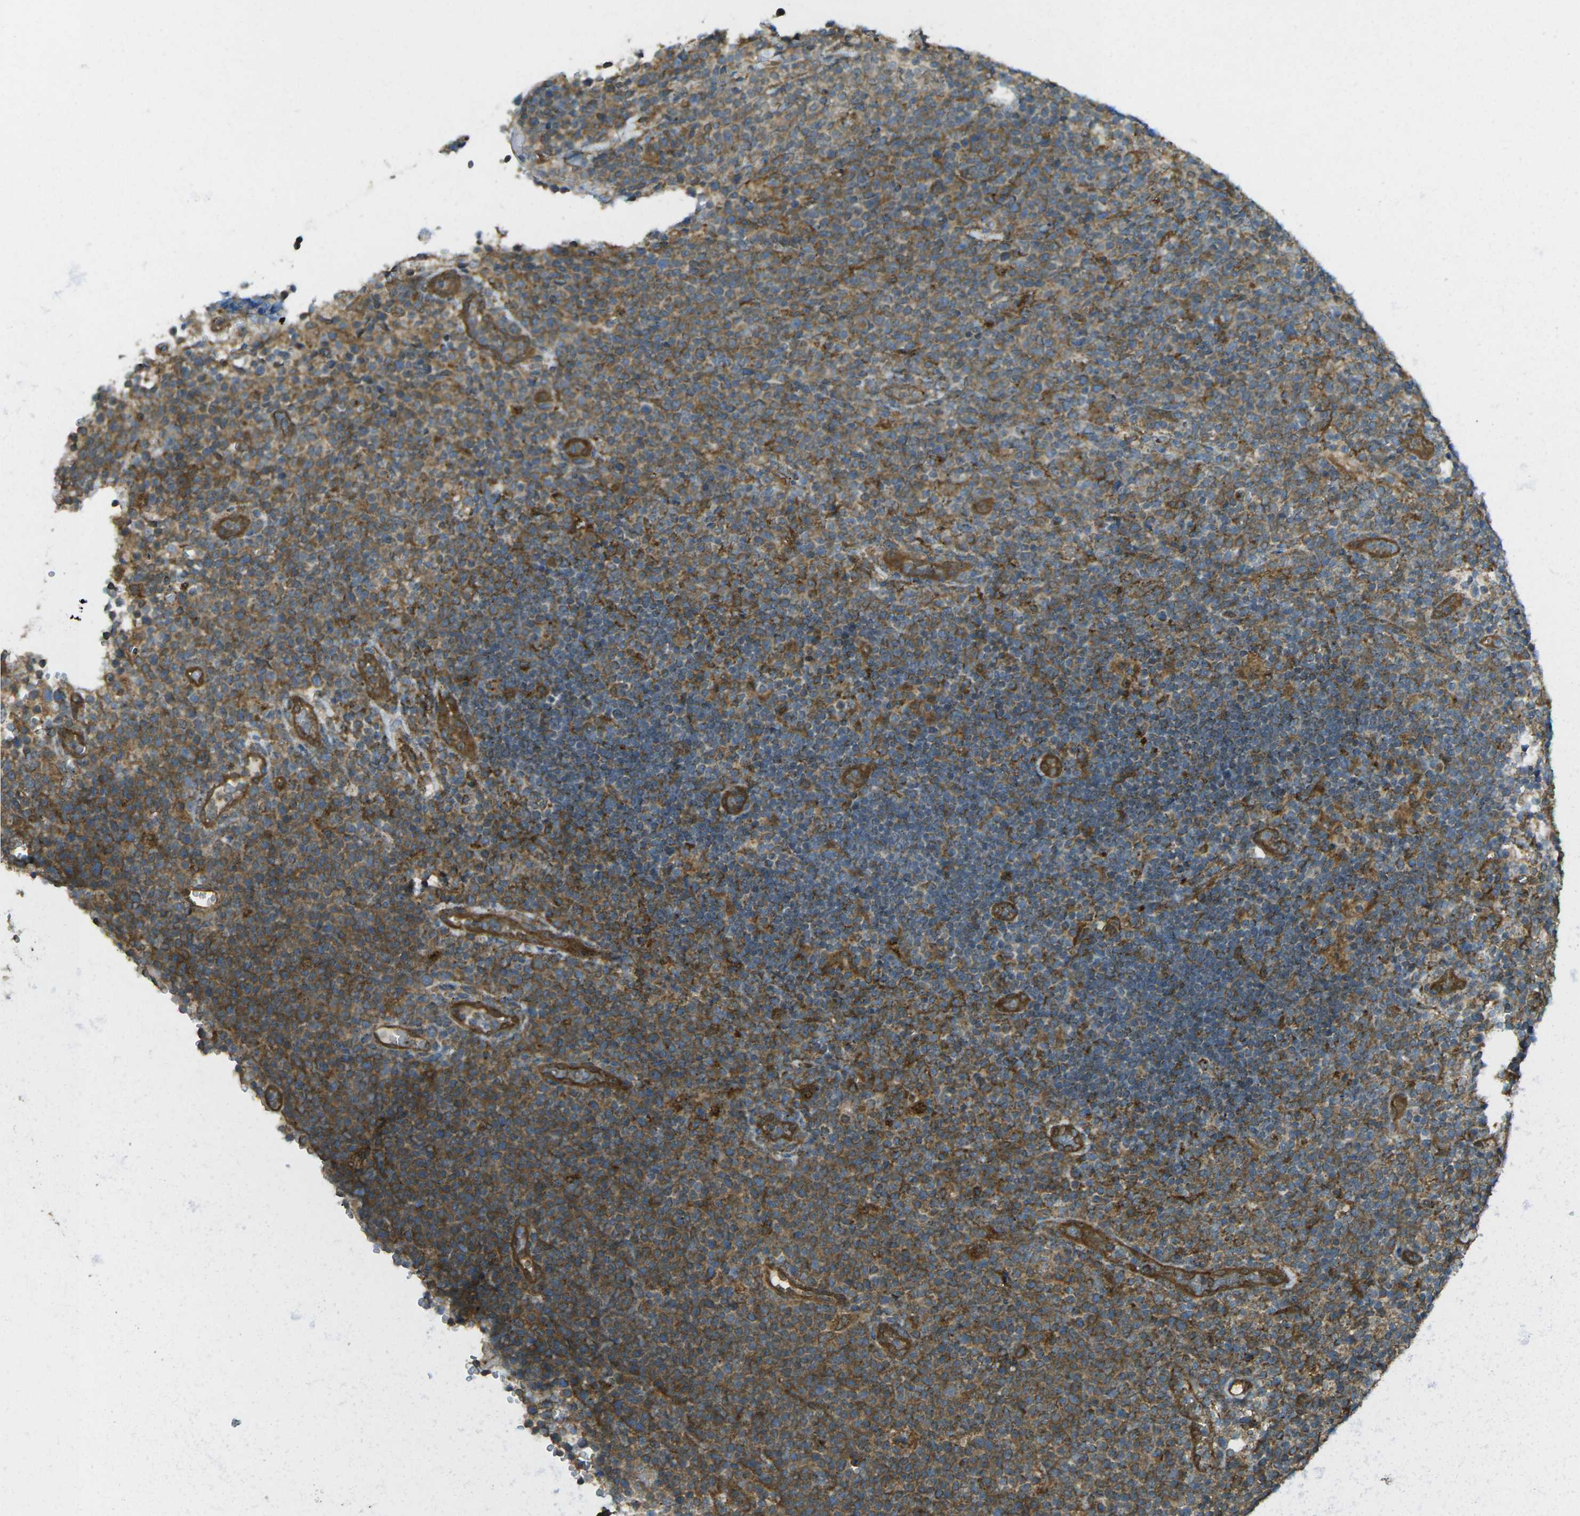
{"staining": {"intensity": "moderate", "quantity": ">75%", "location": "cytoplasmic/membranous"}, "tissue": "lymphoma", "cell_type": "Tumor cells", "image_type": "cancer", "snomed": [{"axis": "morphology", "description": "Malignant lymphoma, non-Hodgkin's type, High grade"}, {"axis": "topography", "description": "Lymph node"}], "caption": "Brown immunohistochemical staining in human lymphoma displays moderate cytoplasmic/membranous staining in about >75% of tumor cells. Using DAB (3,3'-diaminobenzidine) (brown) and hematoxylin (blue) stains, captured at high magnification using brightfield microscopy.", "gene": "CHMP3", "patient": {"sex": "male", "age": 61}}